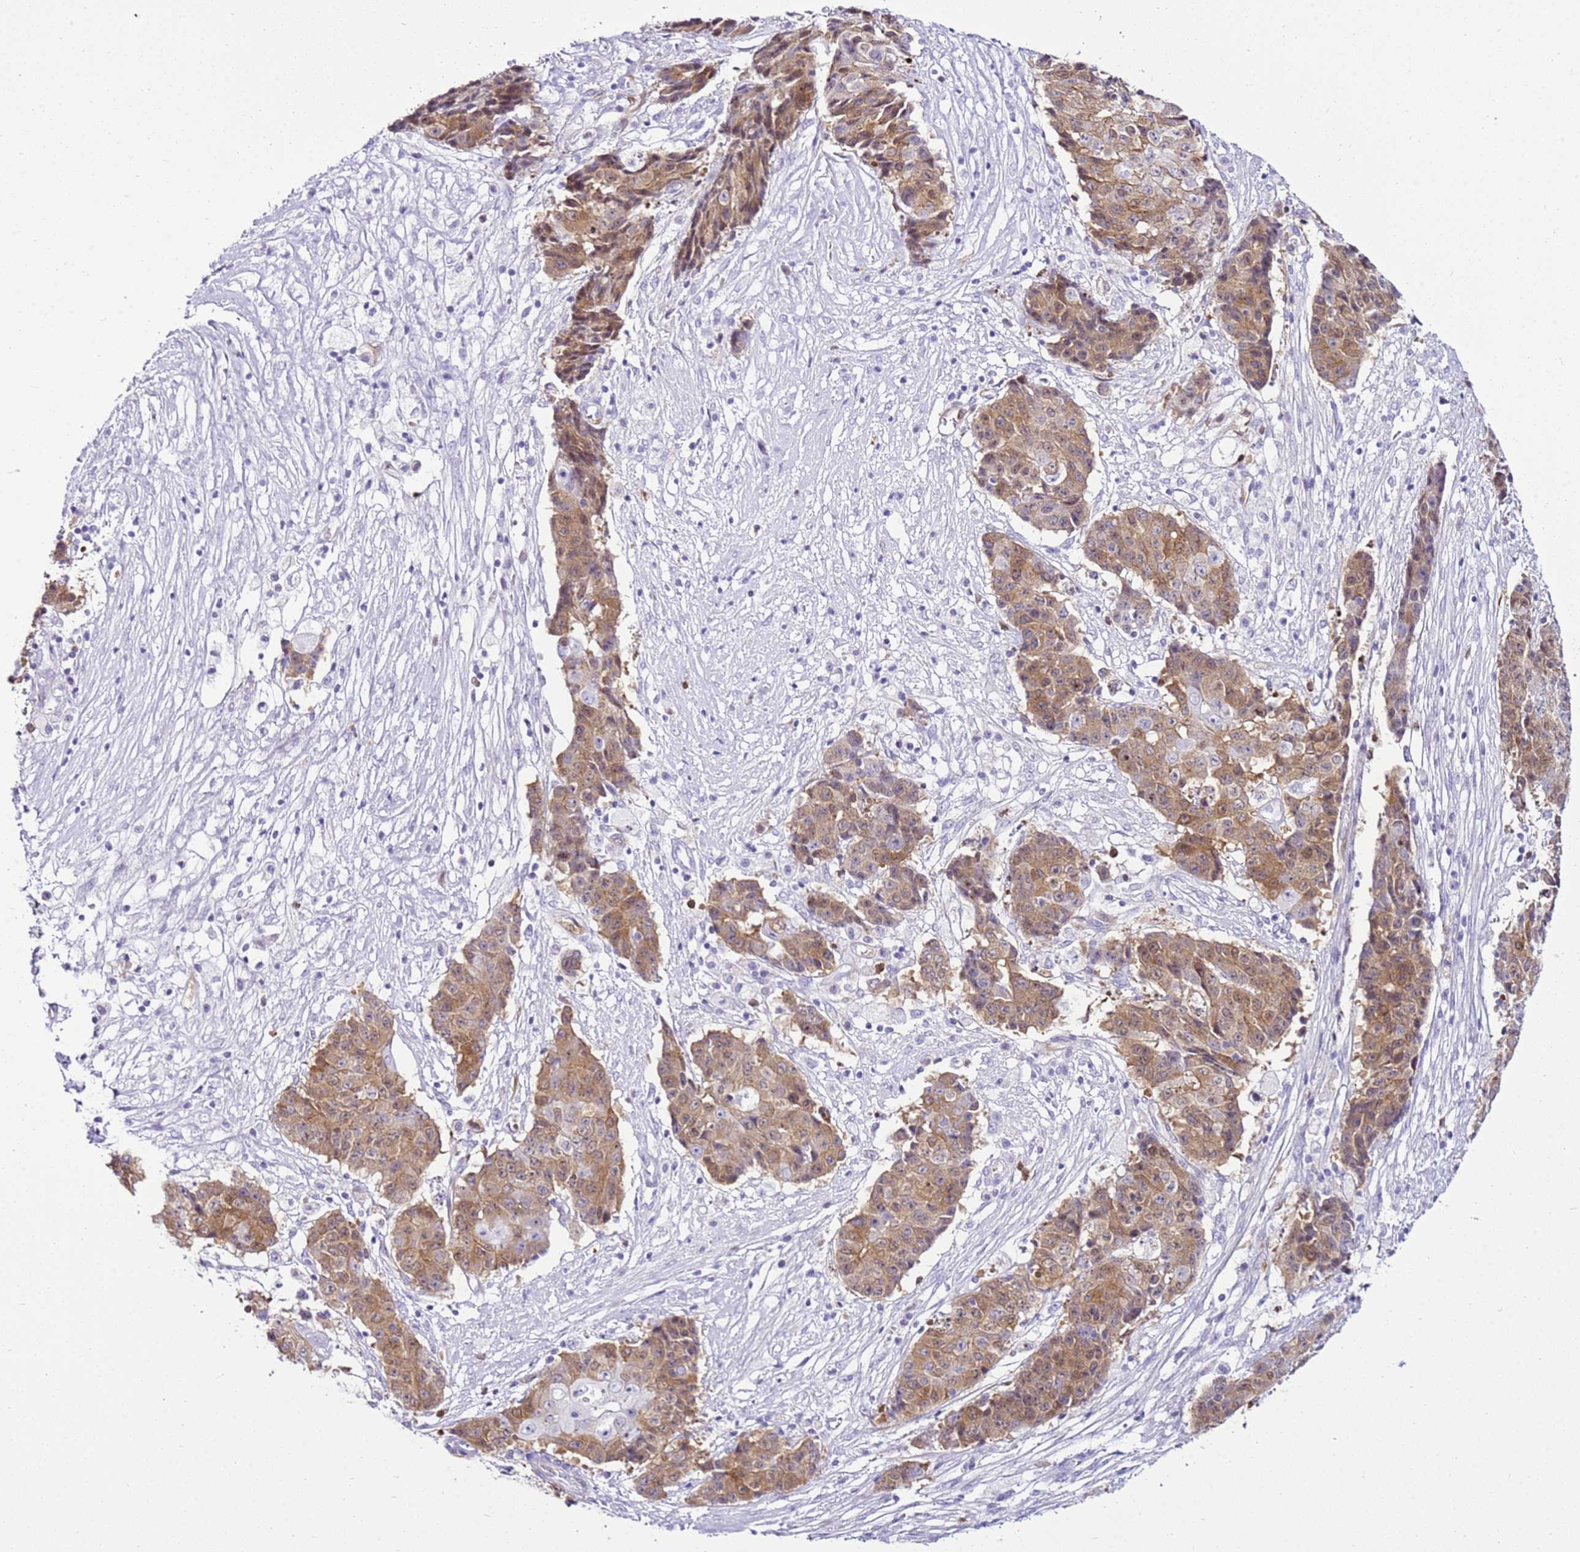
{"staining": {"intensity": "moderate", "quantity": ">75%", "location": "cytoplasmic/membranous"}, "tissue": "ovarian cancer", "cell_type": "Tumor cells", "image_type": "cancer", "snomed": [{"axis": "morphology", "description": "Carcinoma, endometroid"}, {"axis": "topography", "description": "Ovary"}], "caption": "A high-resolution image shows immunohistochemistry (IHC) staining of ovarian endometroid carcinoma, which shows moderate cytoplasmic/membranous expression in approximately >75% of tumor cells. The staining was performed using DAB to visualize the protein expression in brown, while the nuclei were stained in blue with hematoxylin (Magnification: 20x).", "gene": "SPC25", "patient": {"sex": "female", "age": 42}}